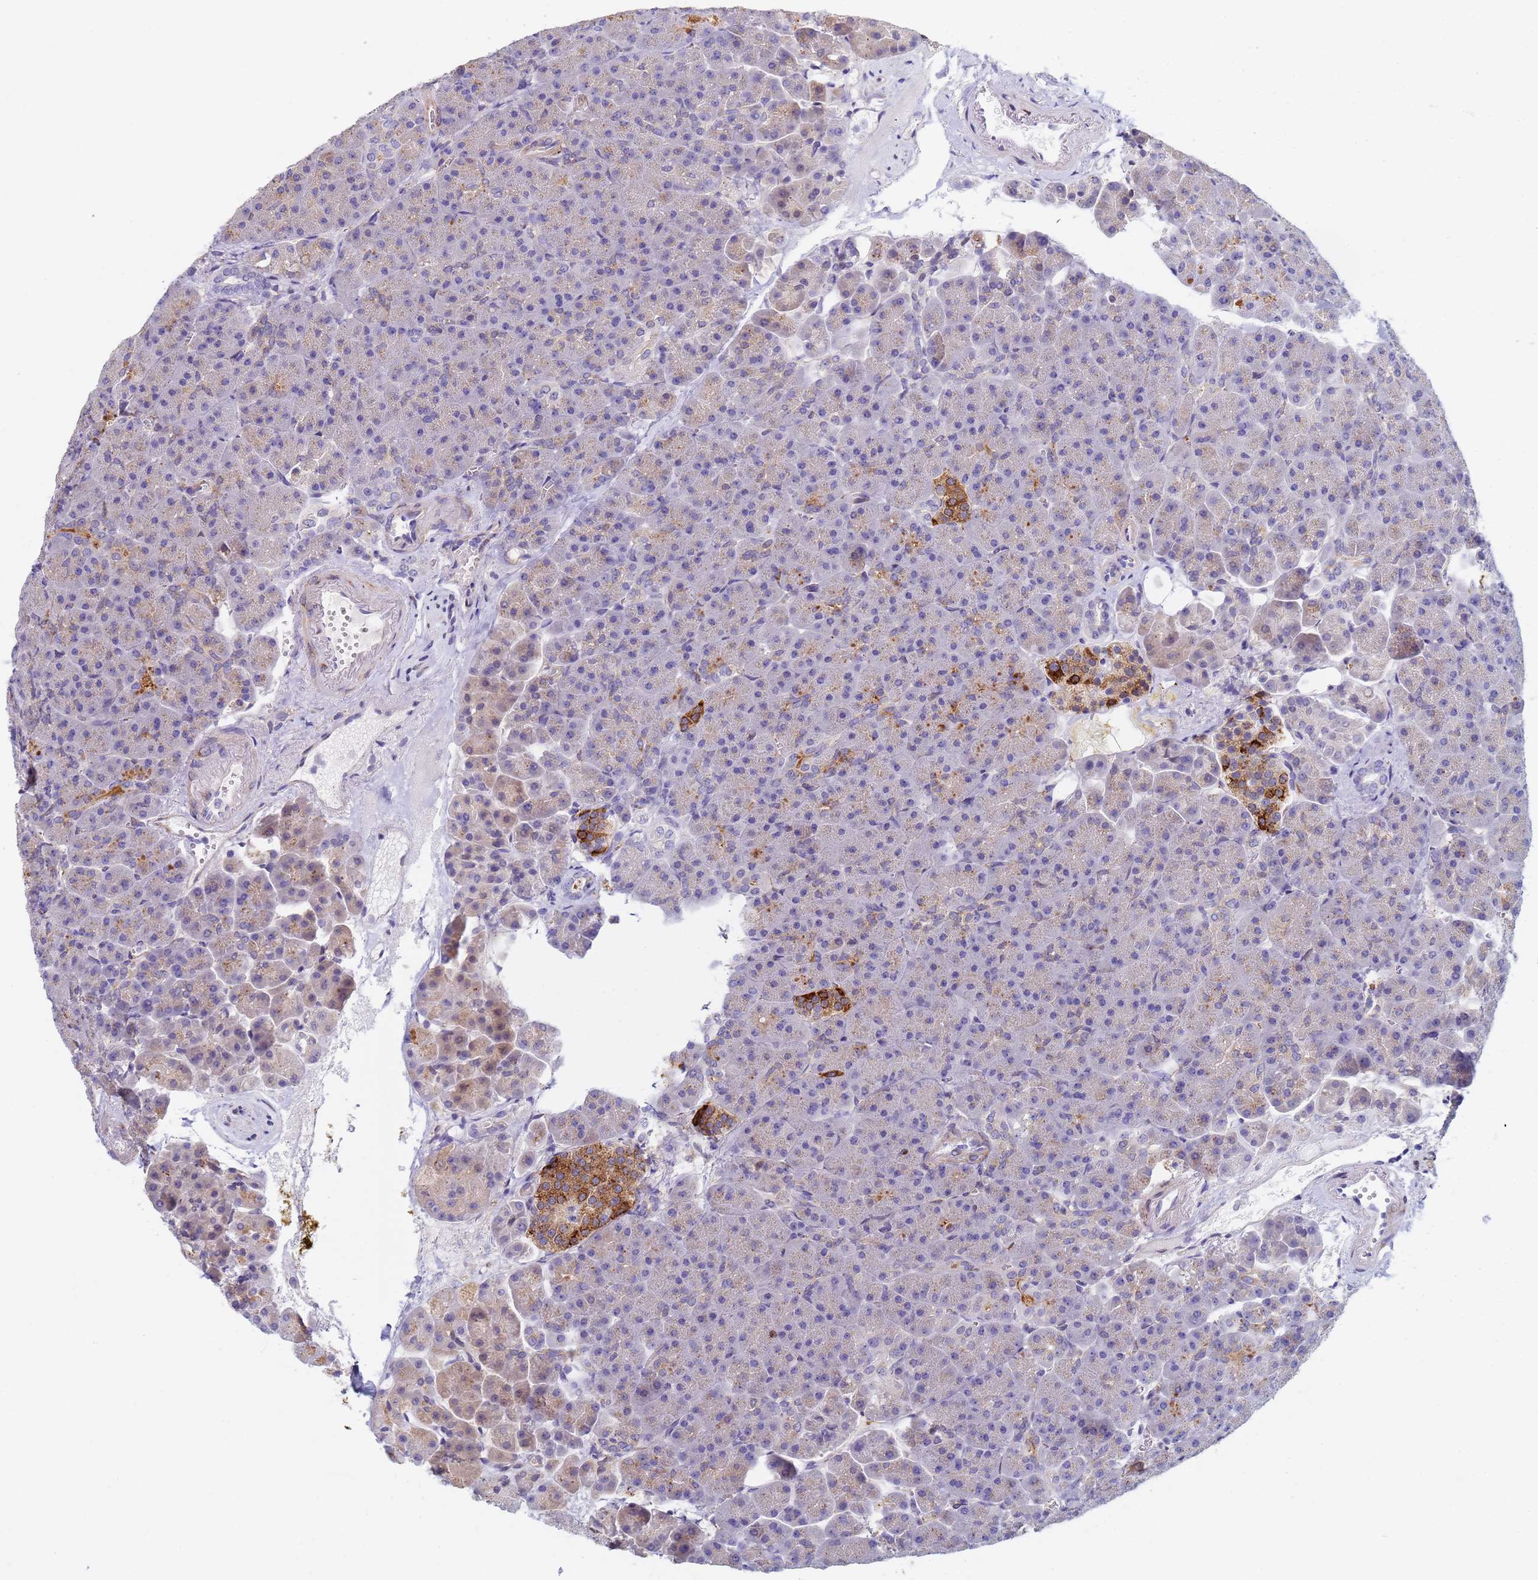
{"staining": {"intensity": "weak", "quantity": "25%-75%", "location": "cytoplasmic/membranous"}, "tissue": "pancreas", "cell_type": "Exocrine glandular cells", "image_type": "normal", "snomed": [{"axis": "morphology", "description": "Normal tissue, NOS"}, {"axis": "topography", "description": "Pancreas"}], "caption": "IHC photomicrograph of unremarkable pancreas stained for a protein (brown), which exhibits low levels of weak cytoplasmic/membranous positivity in about 25%-75% of exocrine glandular cells.", "gene": "GDAP2", "patient": {"sex": "female", "age": 74}}